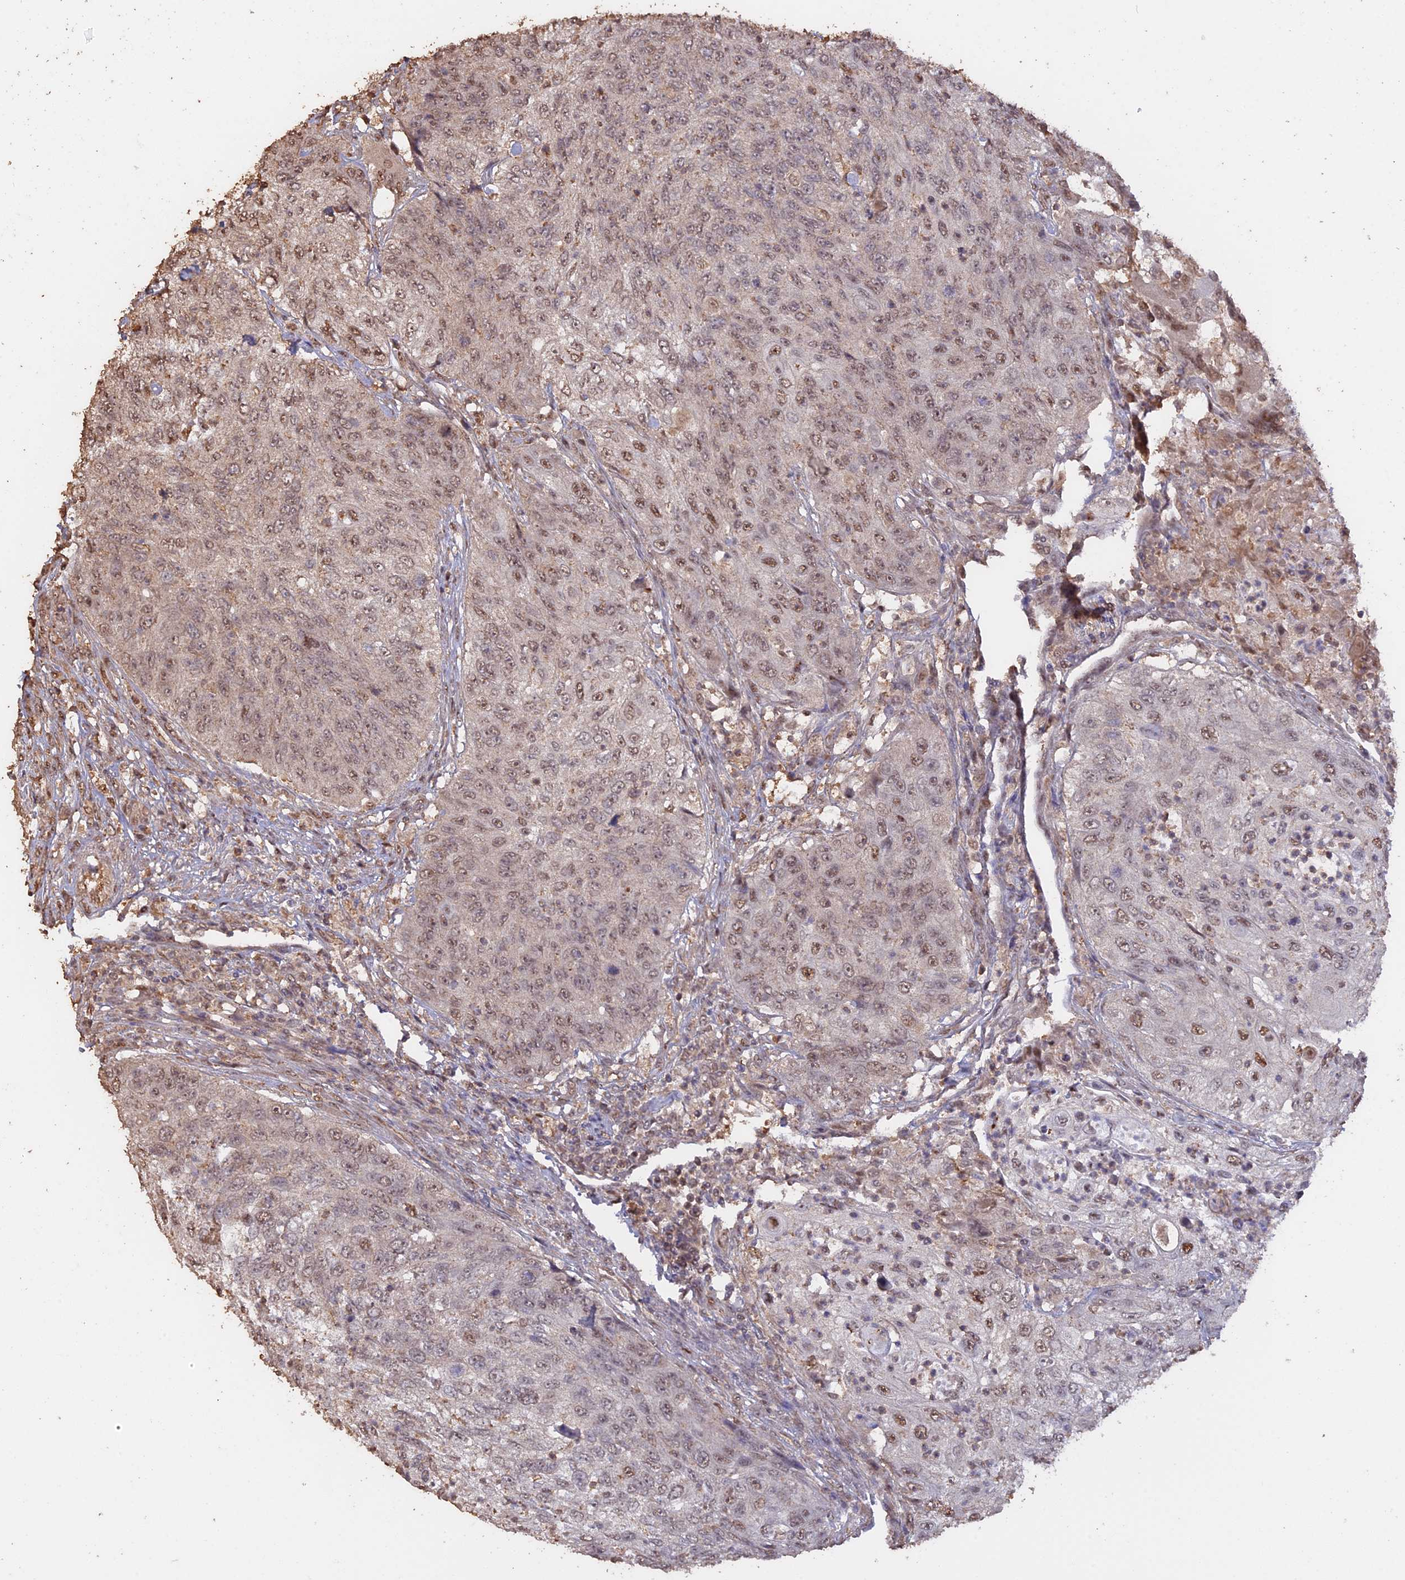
{"staining": {"intensity": "weak", "quantity": ">75%", "location": "nuclear"}, "tissue": "urothelial cancer", "cell_type": "Tumor cells", "image_type": "cancer", "snomed": [{"axis": "morphology", "description": "Urothelial carcinoma, High grade"}, {"axis": "topography", "description": "Urinary bladder"}], "caption": "Immunohistochemical staining of human urothelial cancer demonstrates low levels of weak nuclear expression in about >75% of tumor cells.", "gene": "PSMC6", "patient": {"sex": "female", "age": 60}}